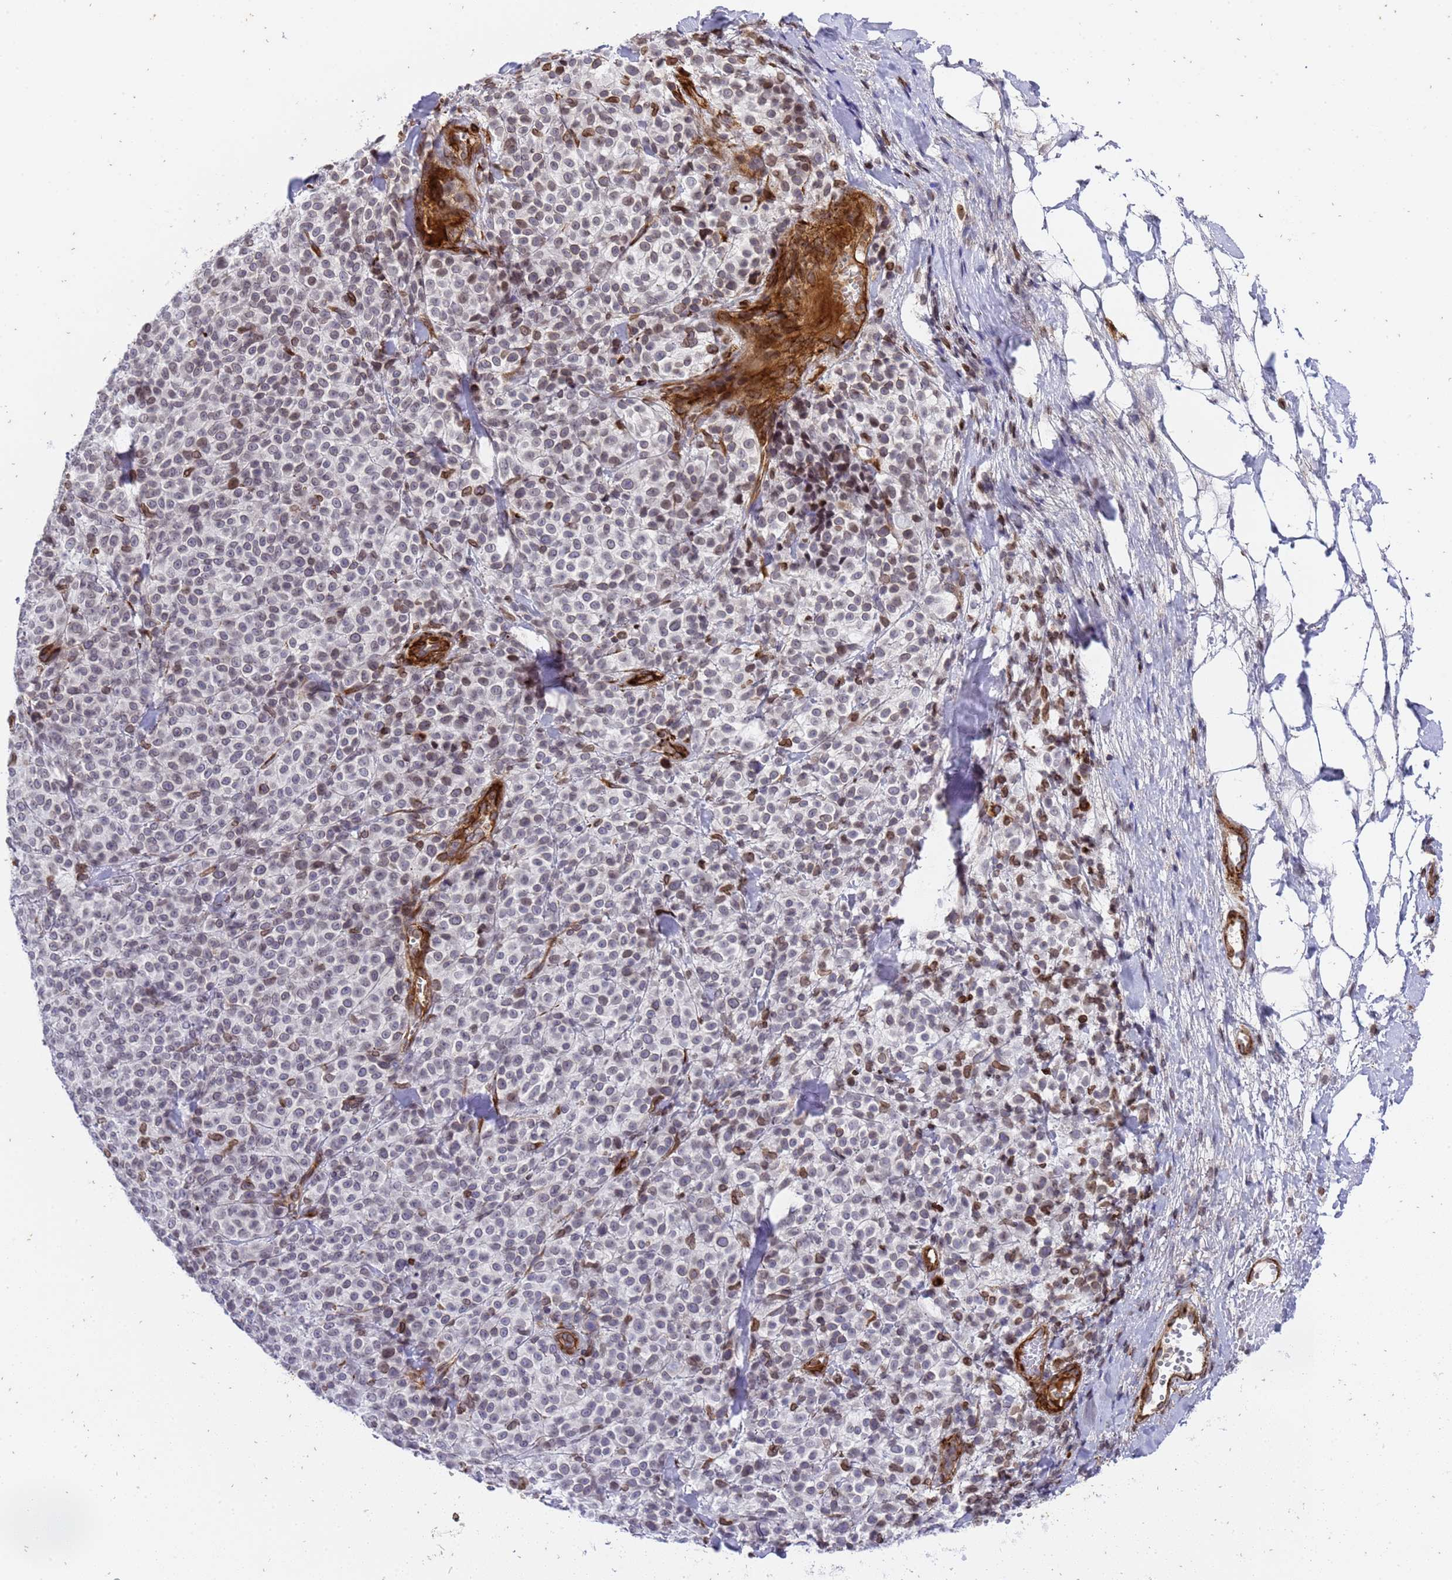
{"staining": {"intensity": "weak", "quantity": "<25%", "location": "nuclear"}, "tissue": "melanoma", "cell_type": "Tumor cells", "image_type": "cancer", "snomed": [{"axis": "morphology", "description": "Normal tissue, NOS"}, {"axis": "morphology", "description": "Malignant melanoma, NOS"}, {"axis": "topography", "description": "Skin"}], "caption": "This is an IHC image of melanoma. There is no positivity in tumor cells.", "gene": "IGFBP7", "patient": {"sex": "female", "age": 34}}